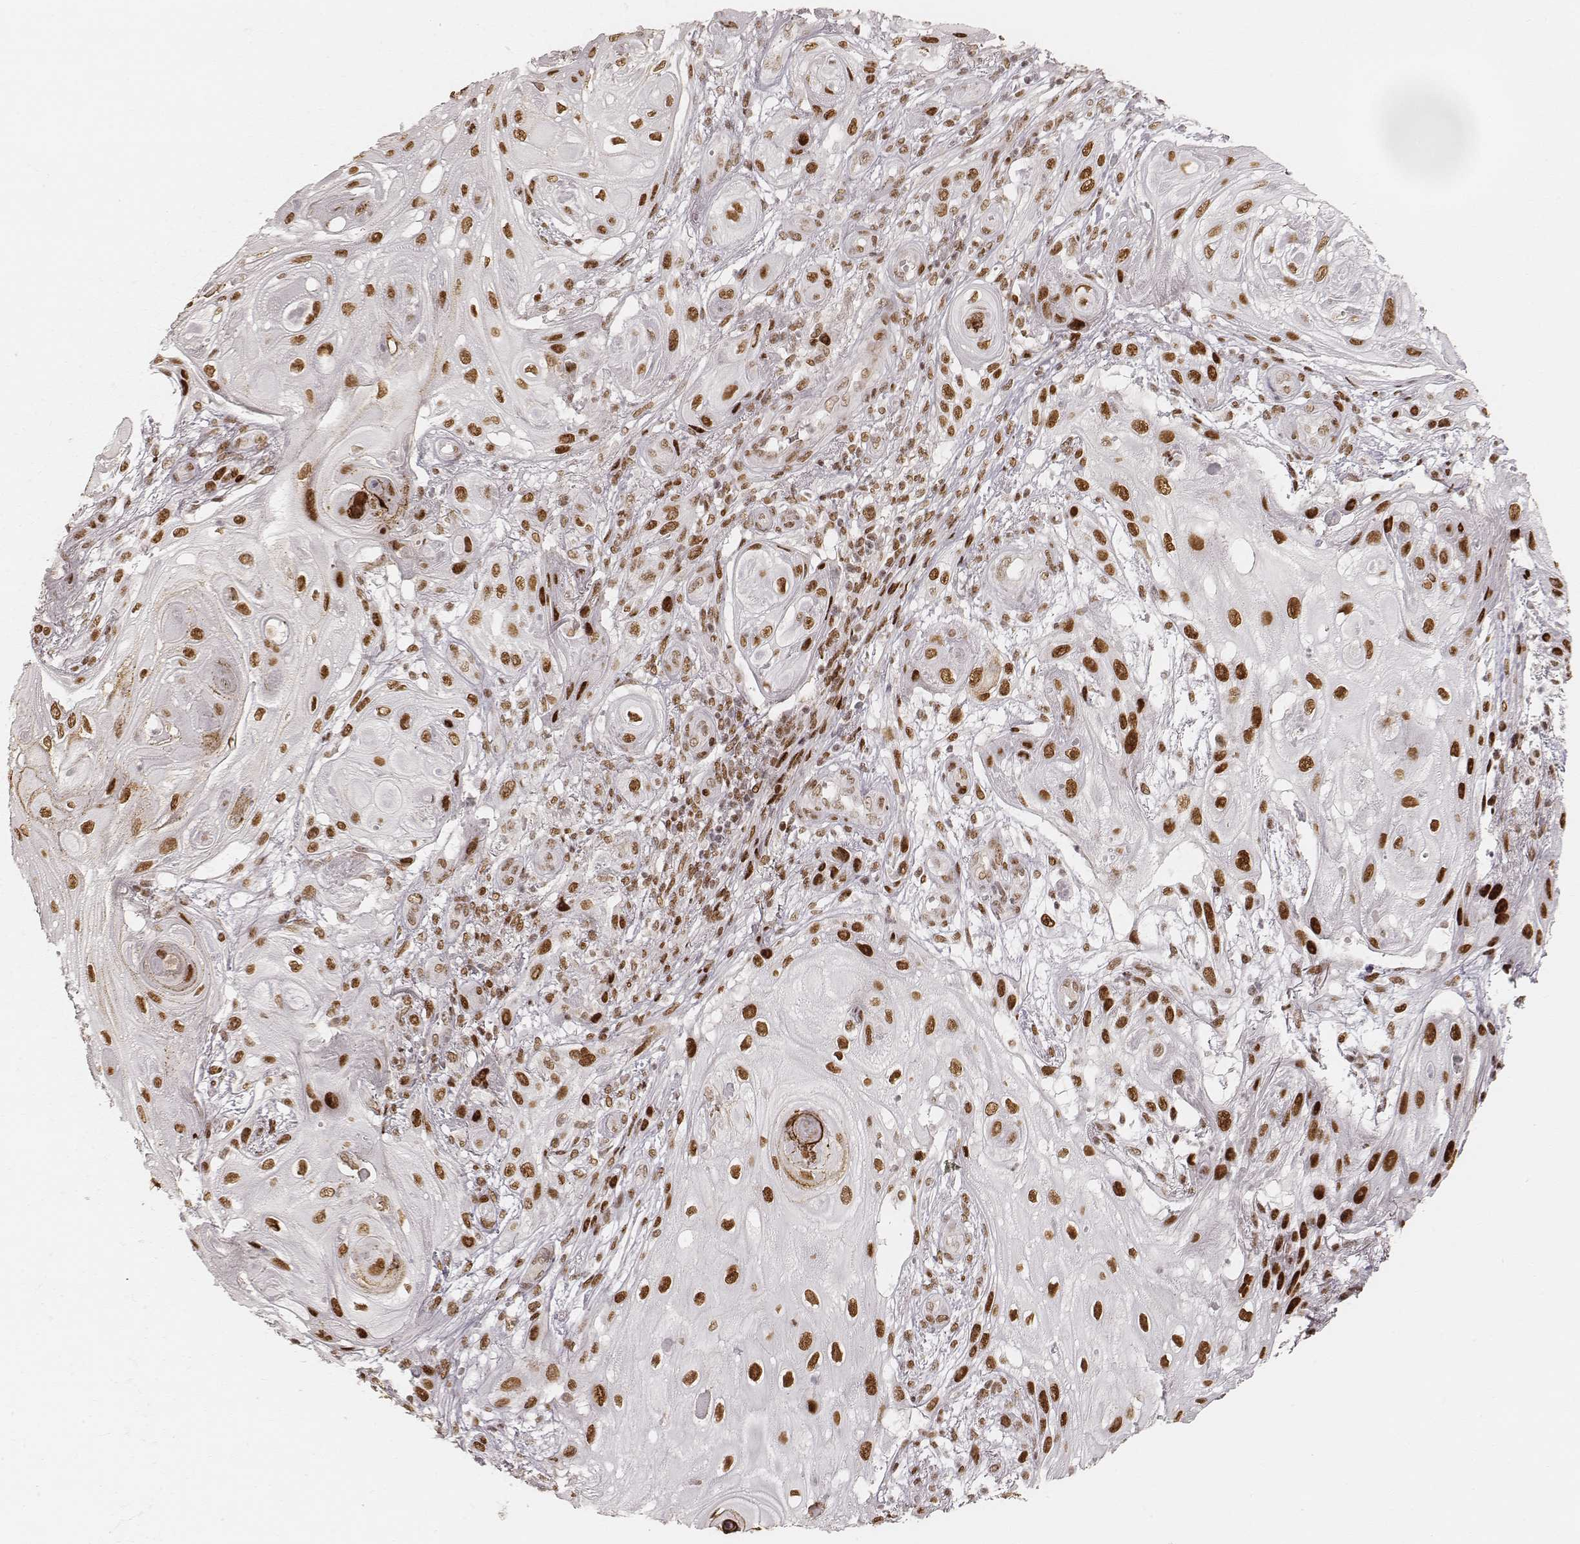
{"staining": {"intensity": "strong", "quantity": ">75%", "location": "nuclear"}, "tissue": "skin cancer", "cell_type": "Tumor cells", "image_type": "cancer", "snomed": [{"axis": "morphology", "description": "Squamous cell carcinoma, NOS"}, {"axis": "topography", "description": "Skin"}], "caption": "The photomicrograph demonstrates staining of skin cancer, revealing strong nuclear protein staining (brown color) within tumor cells.", "gene": "HNRNPC", "patient": {"sex": "male", "age": 62}}